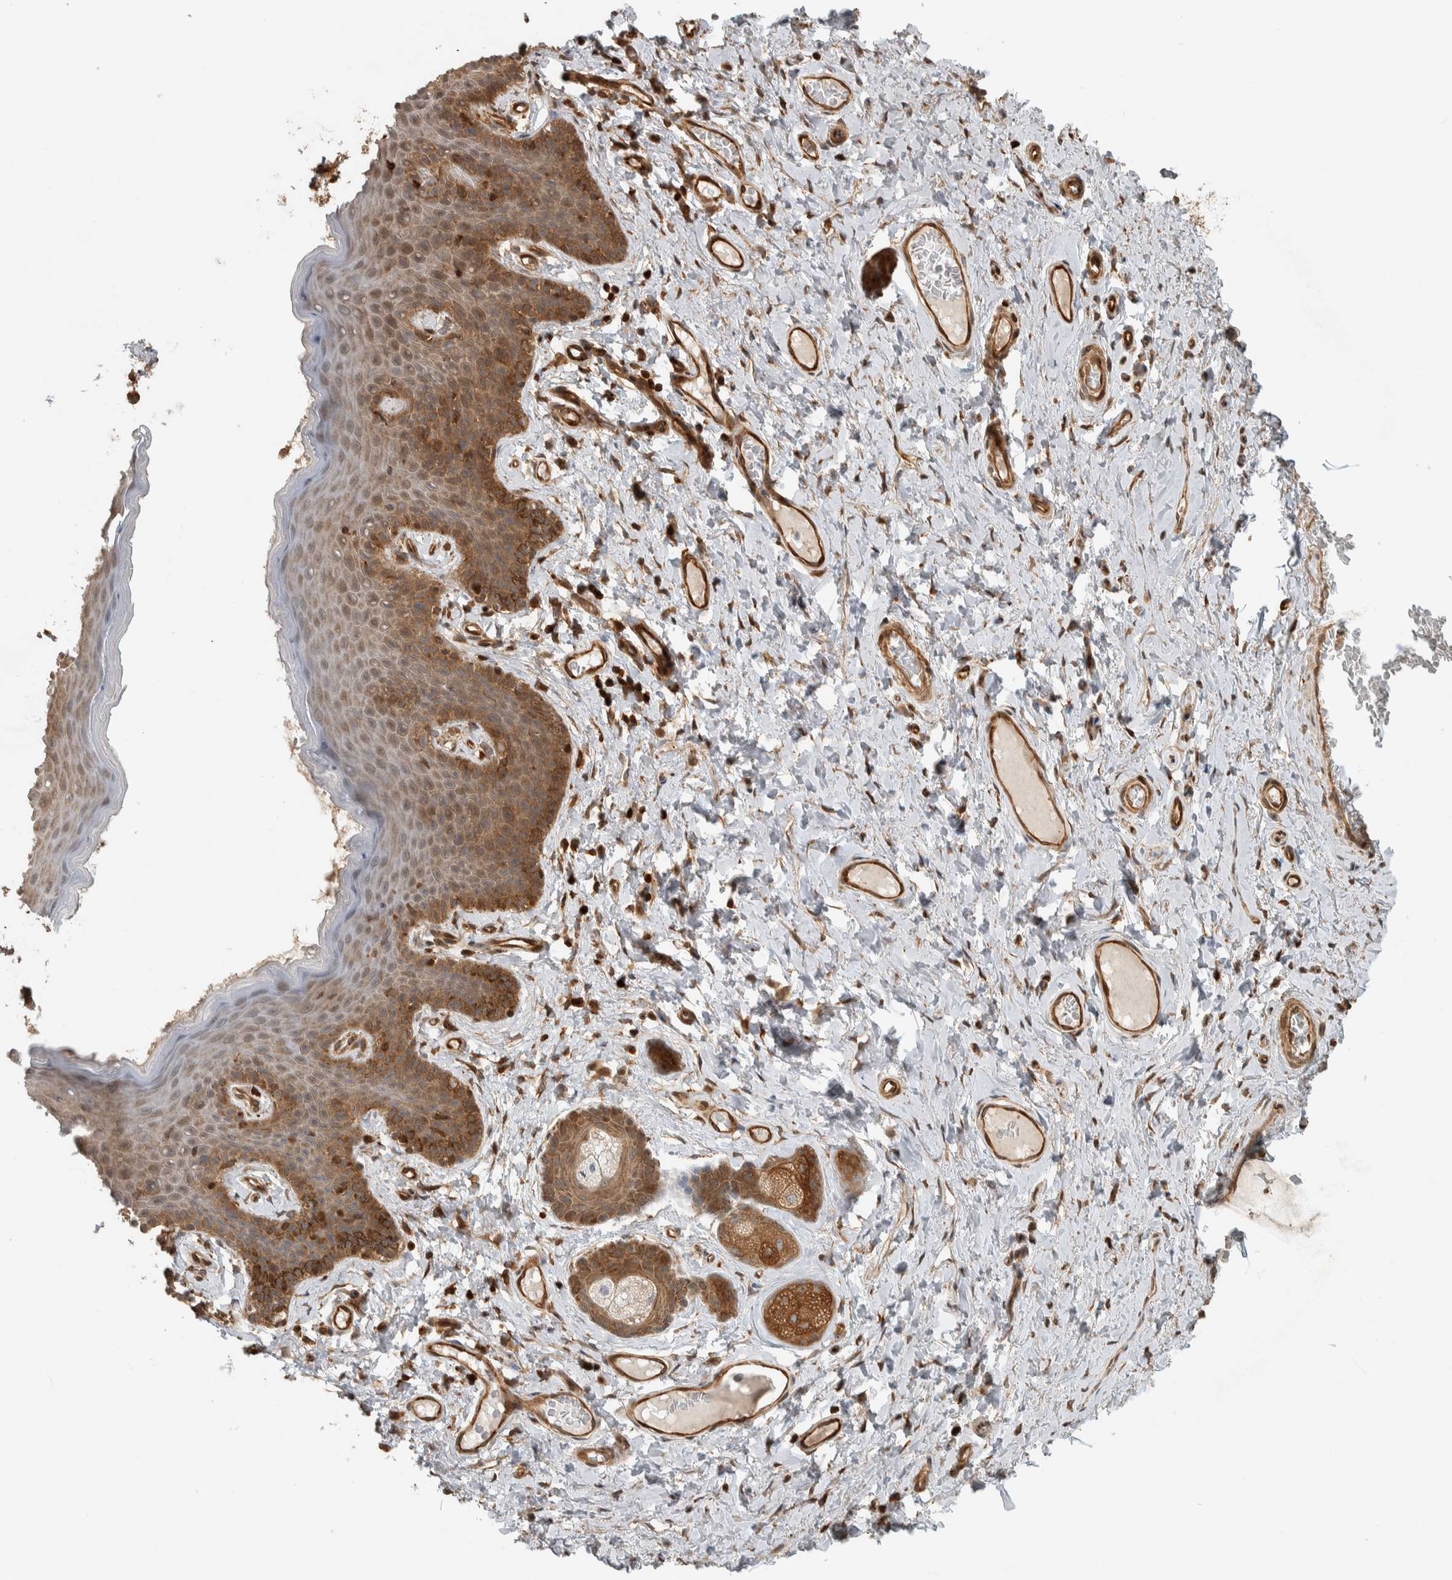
{"staining": {"intensity": "moderate", "quantity": ">75%", "location": "cytoplasmic/membranous"}, "tissue": "skin", "cell_type": "Epidermal cells", "image_type": "normal", "snomed": [{"axis": "morphology", "description": "Normal tissue, NOS"}, {"axis": "topography", "description": "Vulva"}], "caption": "Brown immunohistochemical staining in benign human skin demonstrates moderate cytoplasmic/membranous positivity in about >75% of epidermal cells.", "gene": "CNTROB", "patient": {"sex": "female", "age": 66}}